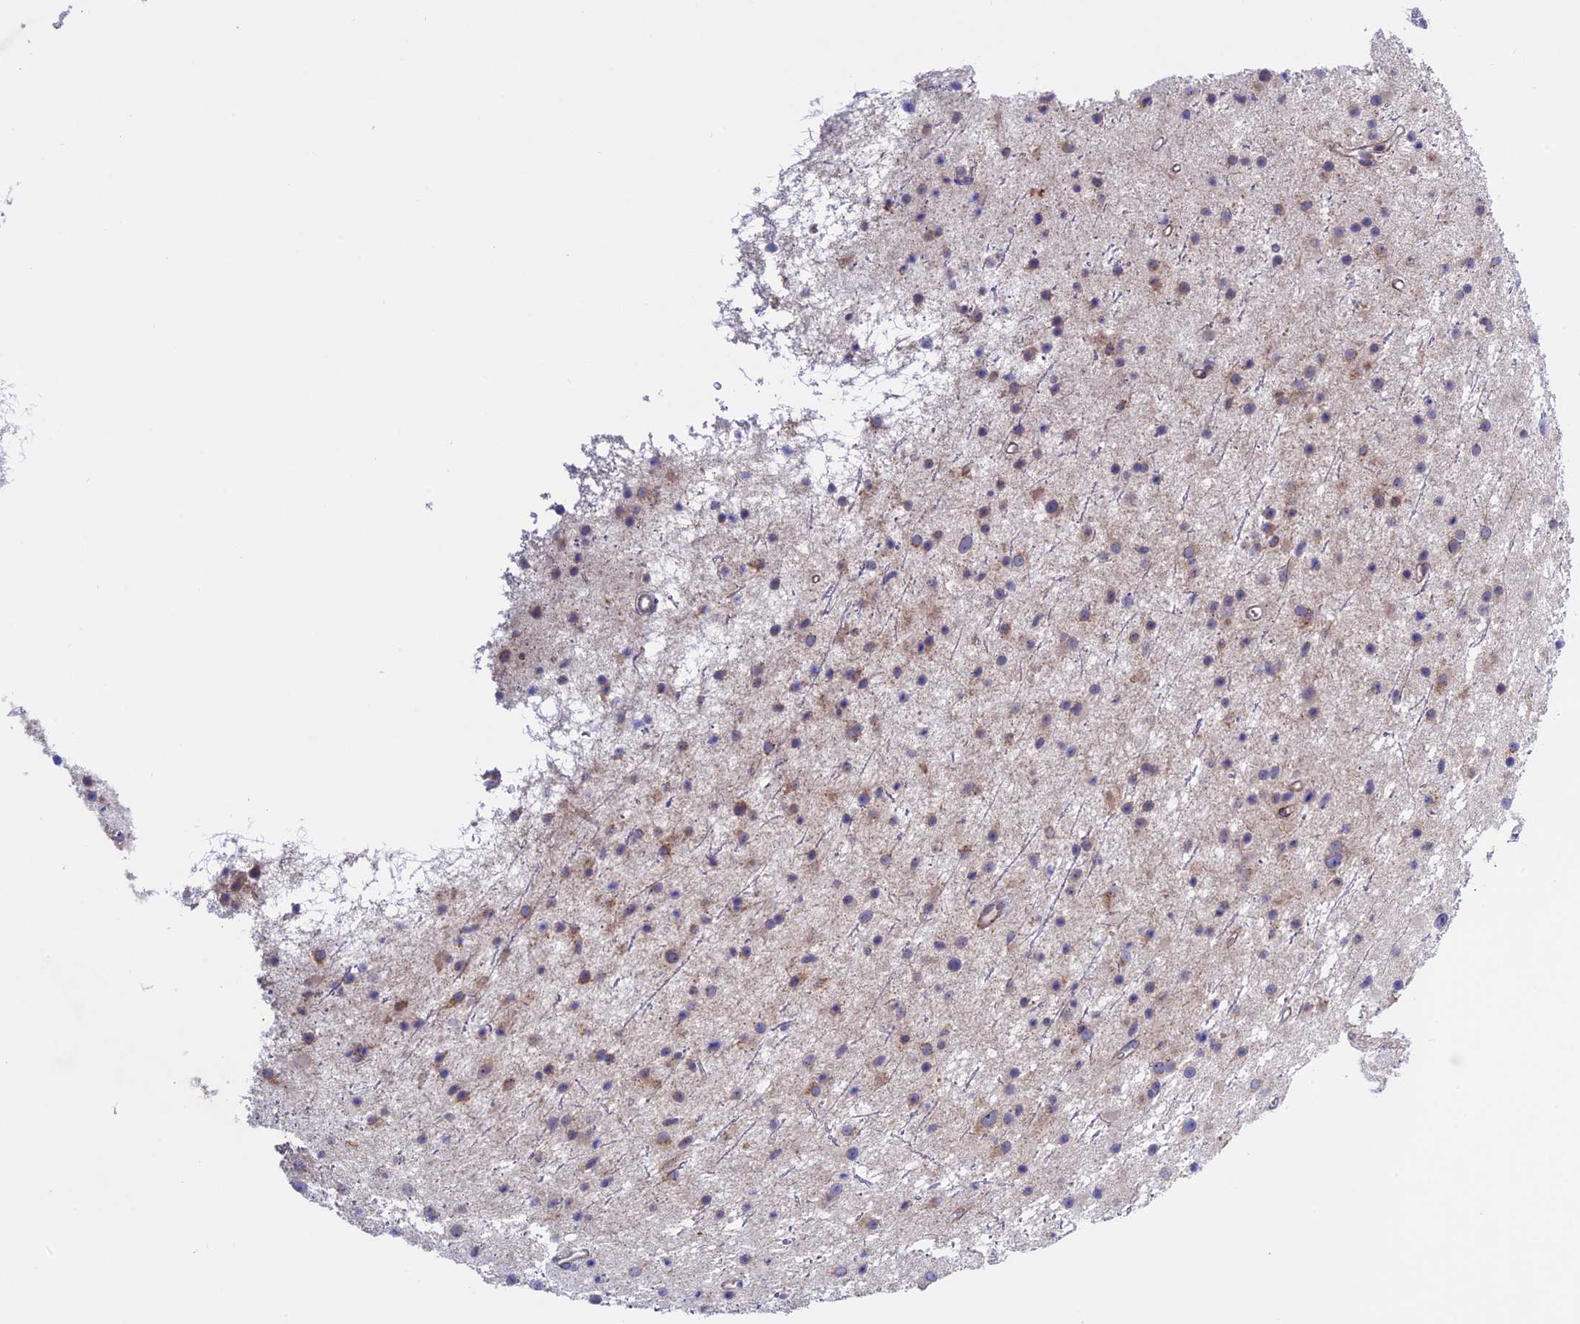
{"staining": {"intensity": "weak", "quantity": ">75%", "location": "cytoplasmic/membranous"}, "tissue": "glioma", "cell_type": "Tumor cells", "image_type": "cancer", "snomed": [{"axis": "morphology", "description": "Glioma, malignant, Low grade"}, {"axis": "topography", "description": "Cerebral cortex"}], "caption": "Immunohistochemistry (IHC) histopathology image of neoplastic tissue: low-grade glioma (malignant) stained using immunohistochemistry (IHC) displays low levels of weak protein expression localized specifically in the cytoplasmic/membranous of tumor cells, appearing as a cytoplasmic/membranous brown color.", "gene": "ETFDH", "patient": {"sex": "female", "age": 39}}